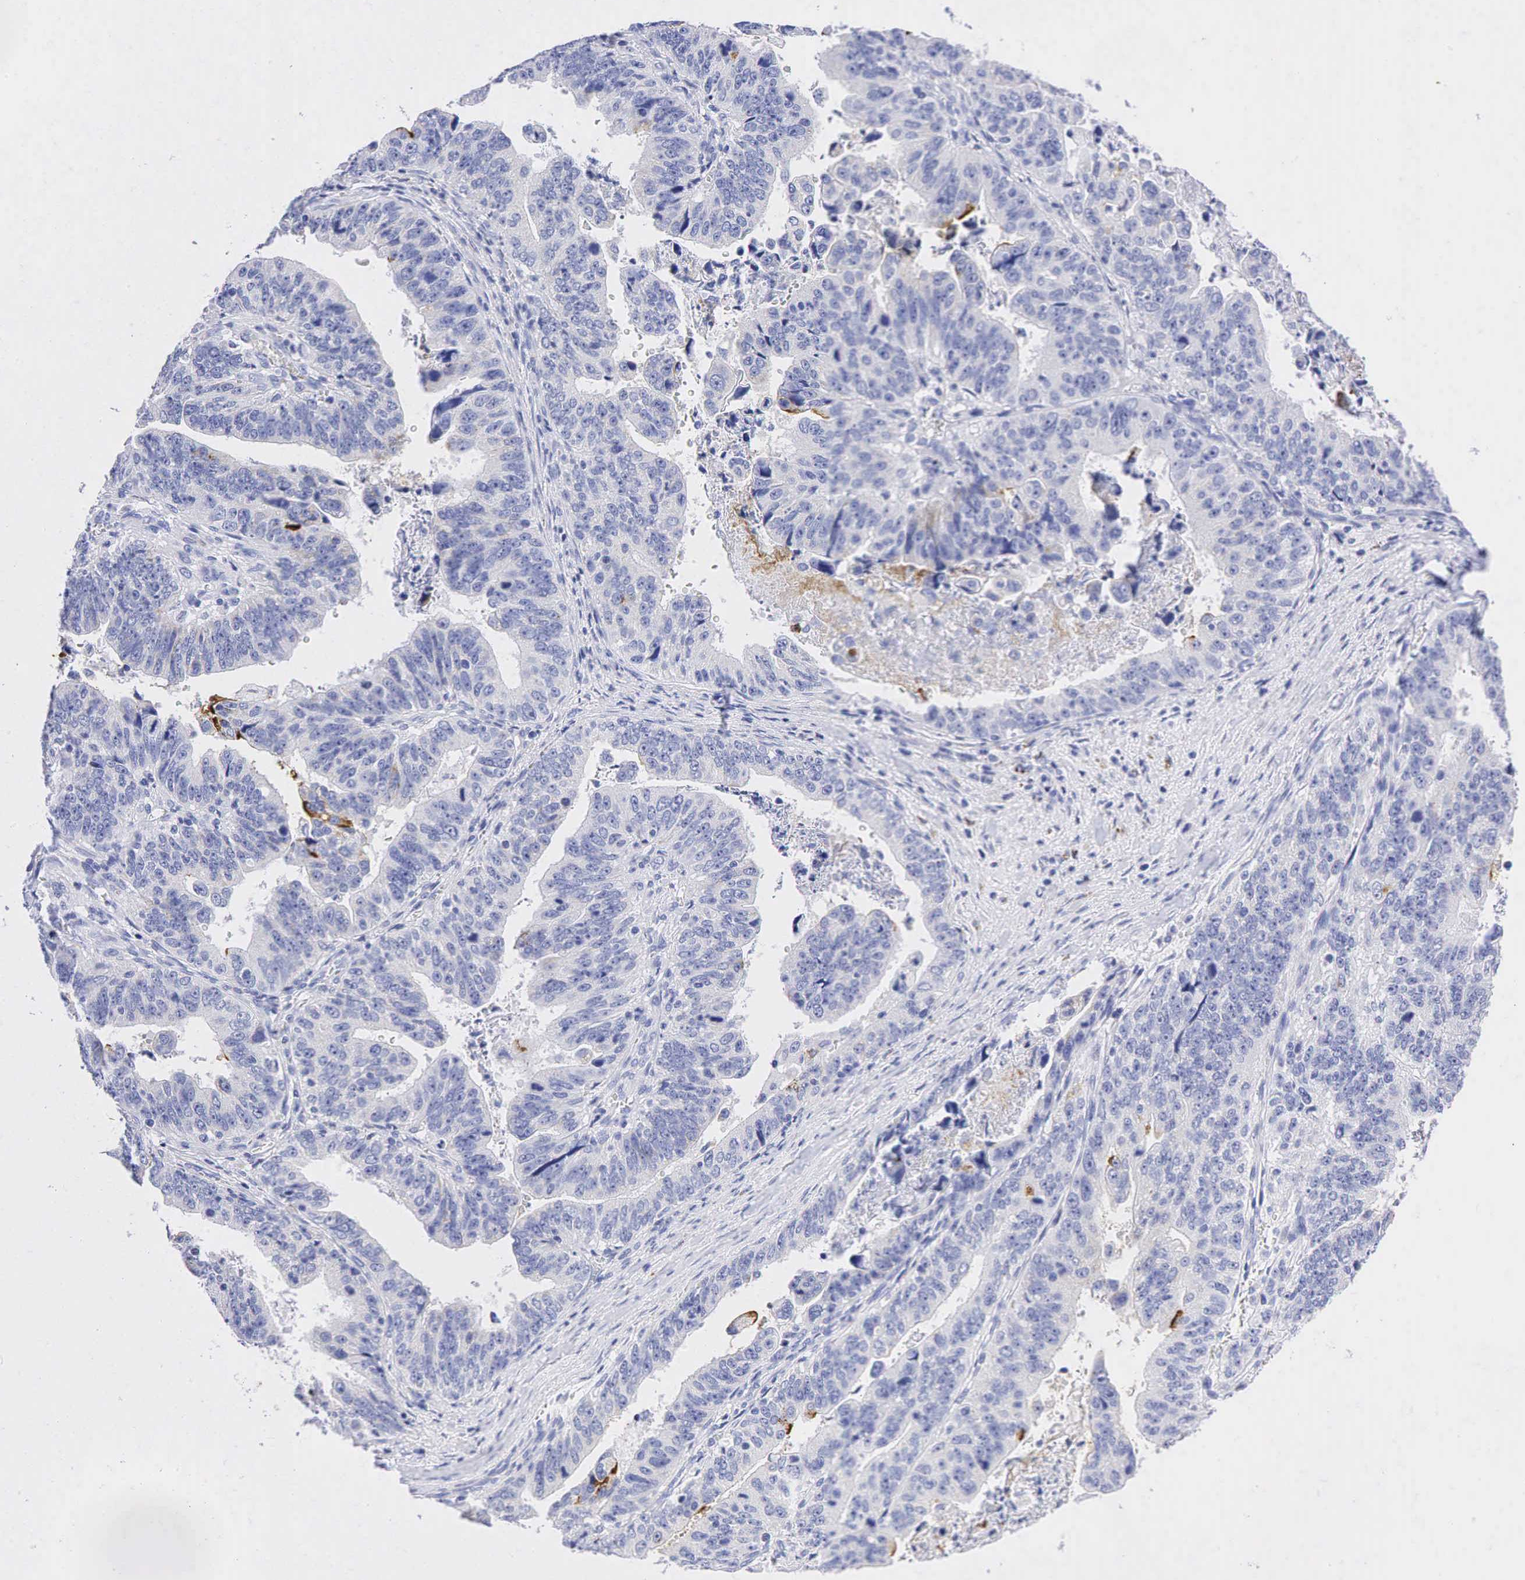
{"staining": {"intensity": "moderate", "quantity": "<25%", "location": "cytoplasmic/membranous"}, "tissue": "stomach cancer", "cell_type": "Tumor cells", "image_type": "cancer", "snomed": [{"axis": "morphology", "description": "Adenocarcinoma, NOS"}, {"axis": "topography", "description": "Stomach, upper"}], "caption": "Brown immunohistochemical staining in human stomach adenocarcinoma shows moderate cytoplasmic/membranous expression in about <25% of tumor cells.", "gene": "SYP", "patient": {"sex": "female", "age": 50}}